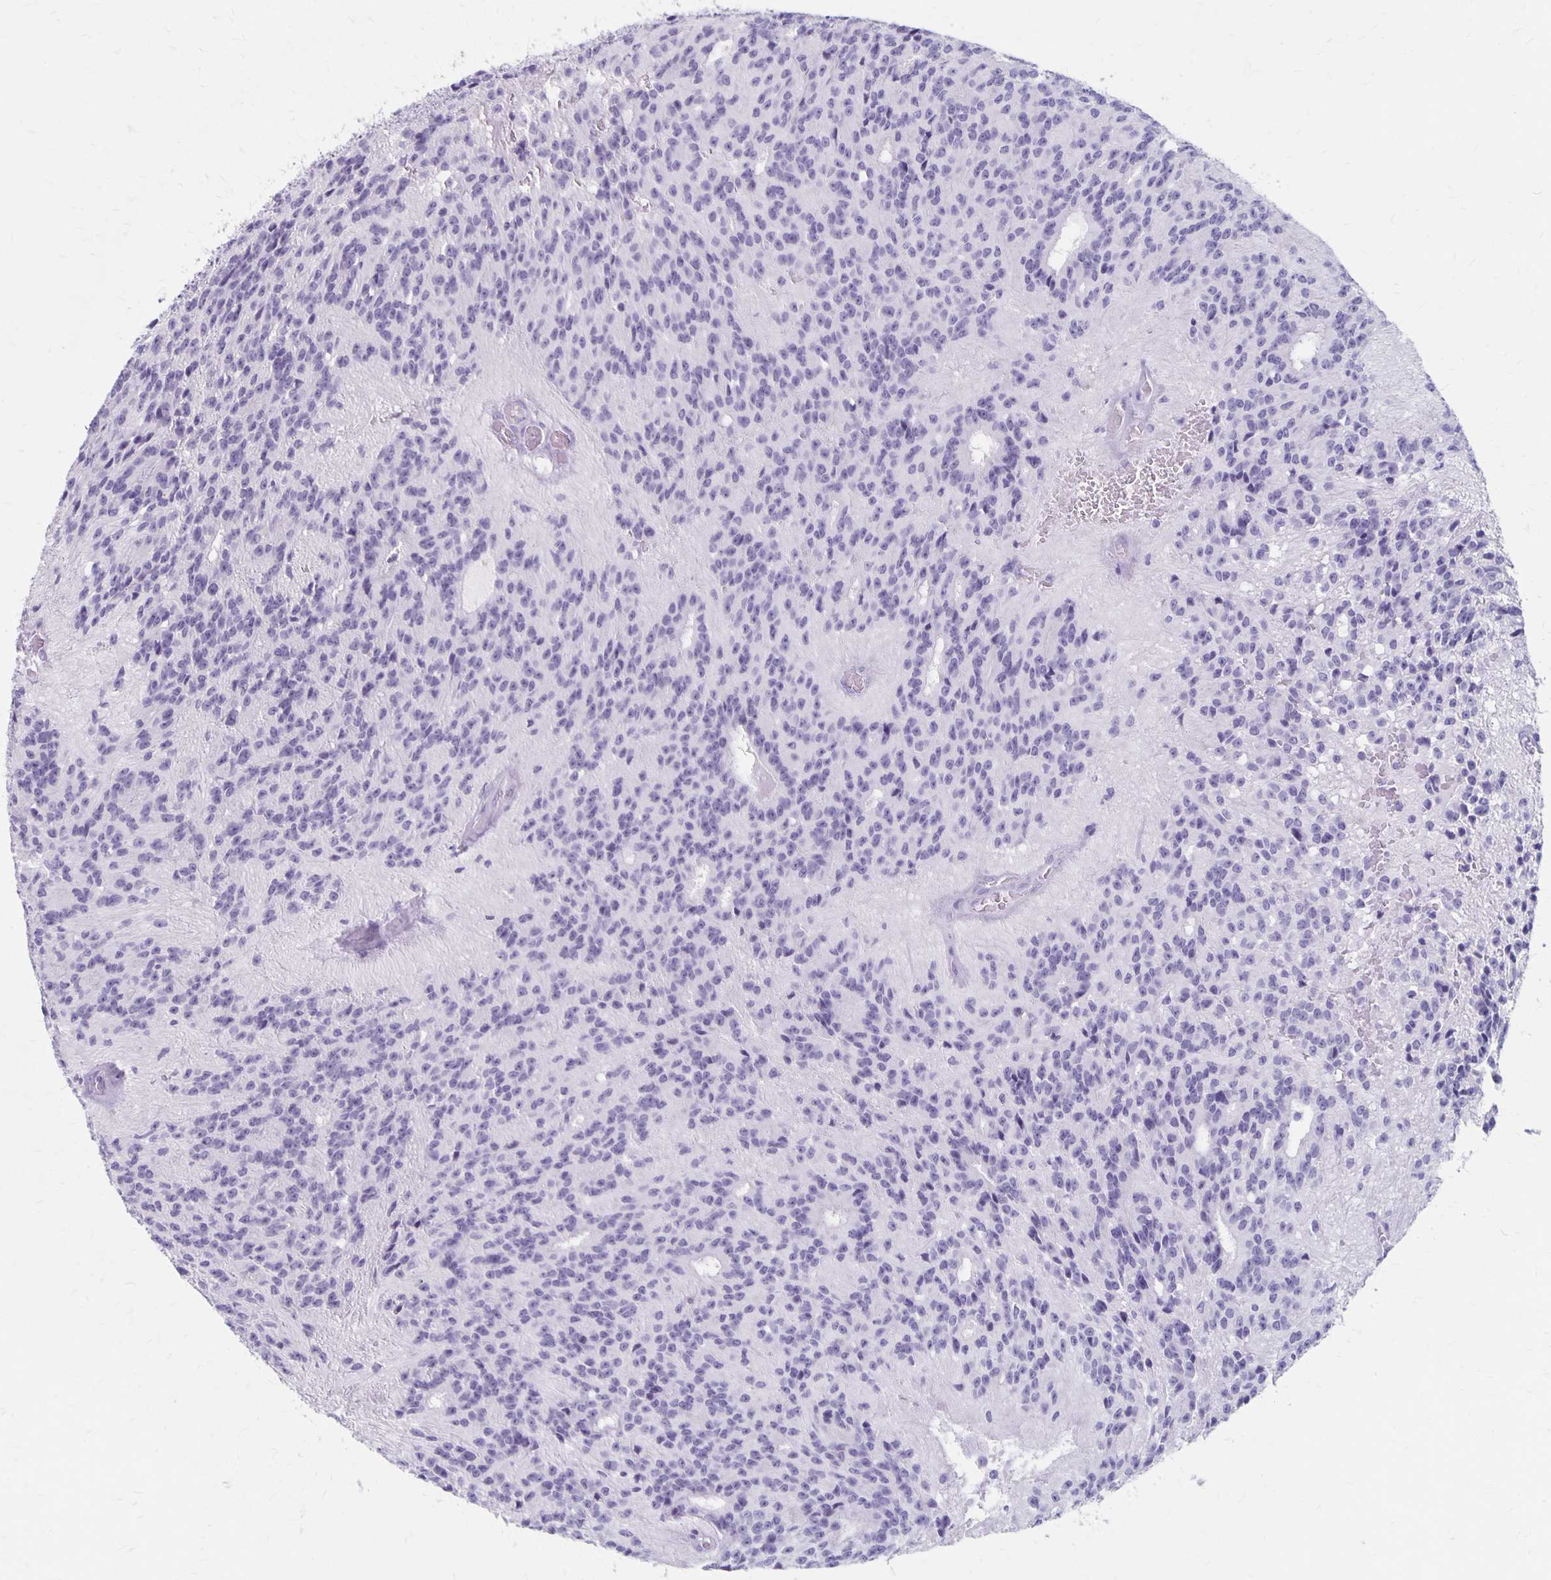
{"staining": {"intensity": "negative", "quantity": "none", "location": "none"}, "tissue": "glioma", "cell_type": "Tumor cells", "image_type": "cancer", "snomed": [{"axis": "morphology", "description": "Glioma, malignant, Low grade"}, {"axis": "topography", "description": "Brain"}], "caption": "This is an IHC photomicrograph of malignant low-grade glioma. There is no positivity in tumor cells.", "gene": "MAGEC2", "patient": {"sex": "male", "age": 31}}